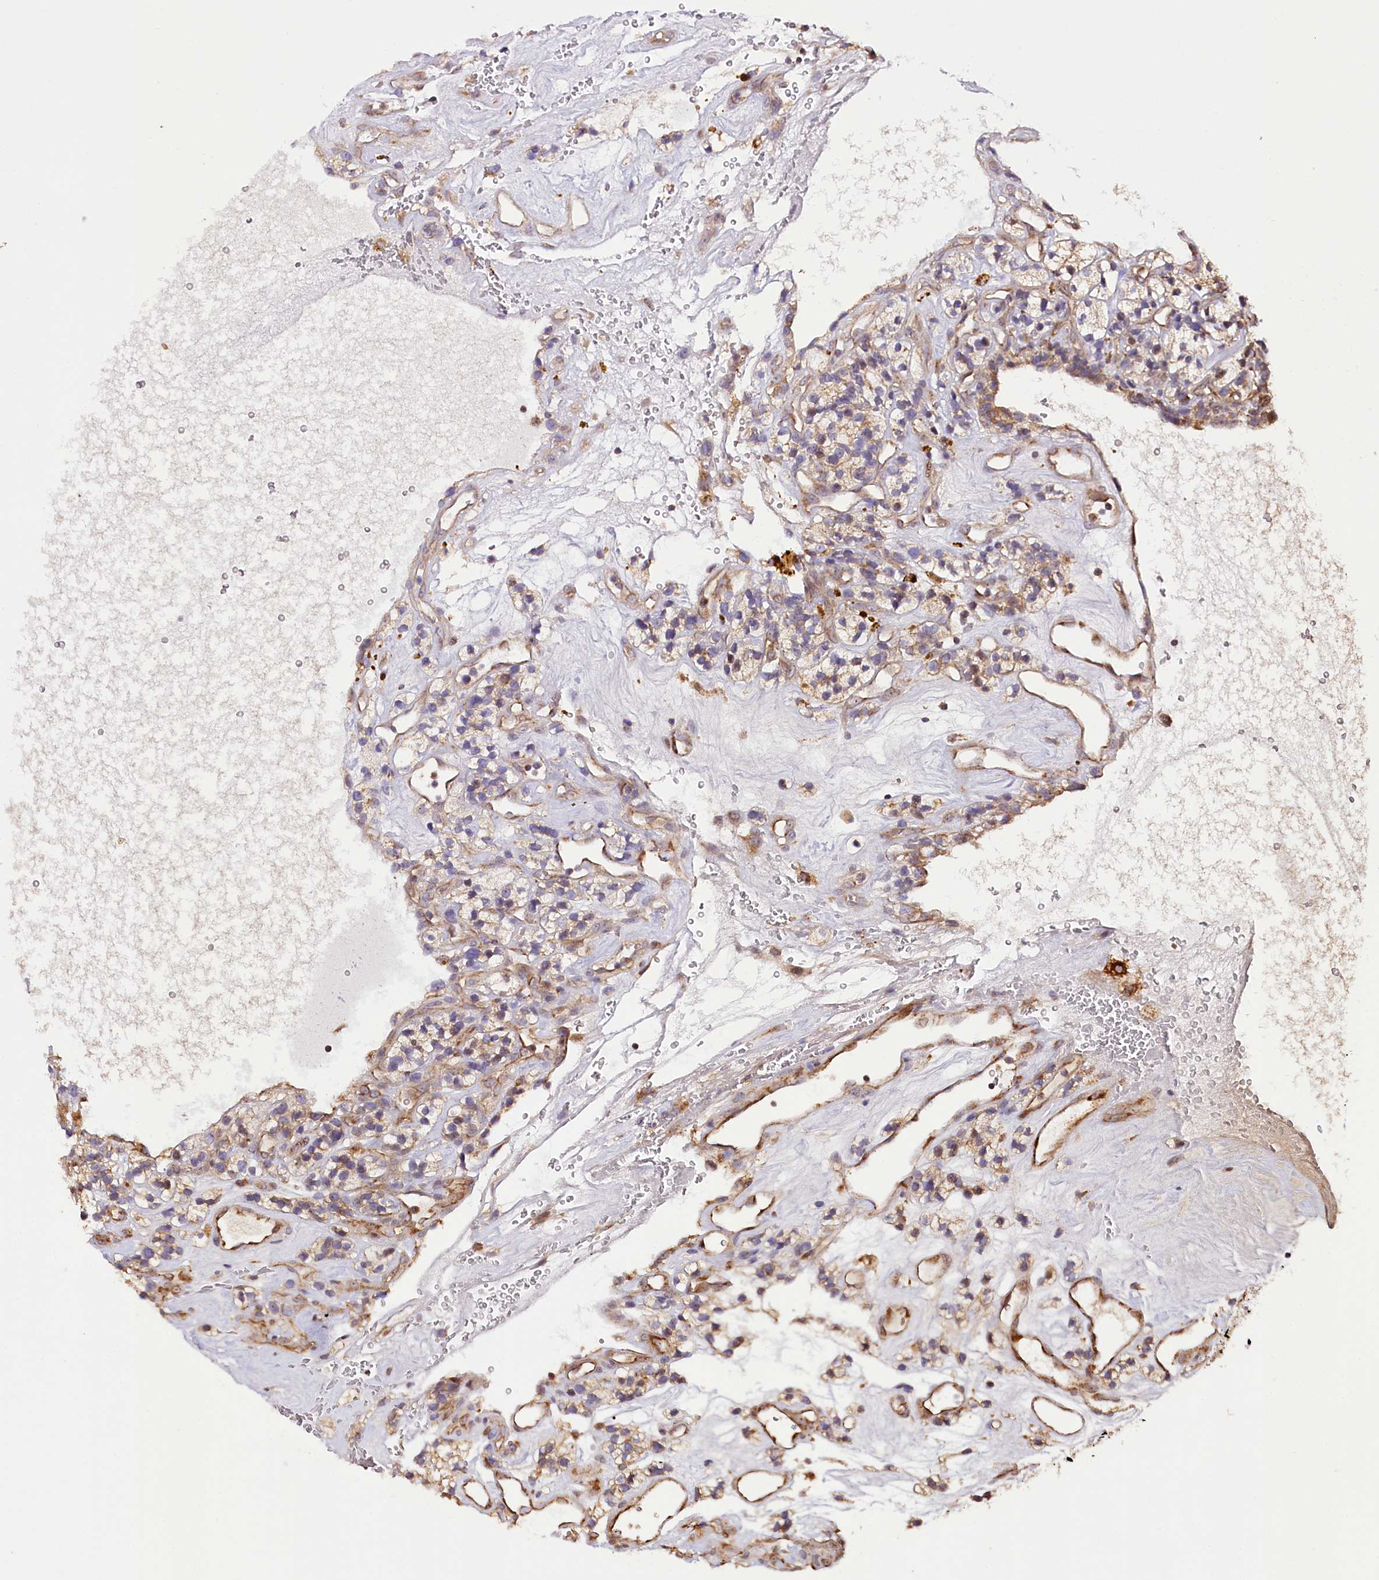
{"staining": {"intensity": "moderate", "quantity": ">75%", "location": "cytoplasmic/membranous"}, "tissue": "renal cancer", "cell_type": "Tumor cells", "image_type": "cancer", "snomed": [{"axis": "morphology", "description": "Adenocarcinoma, NOS"}, {"axis": "topography", "description": "Kidney"}], "caption": "High-power microscopy captured an immunohistochemistry (IHC) micrograph of renal cancer, revealing moderate cytoplasmic/membranous positivity in approximately >75% of tumor cells. The staining was performed using DAB (3,3'-diaminobenzidine) to visualize the protein expression in brown, while the nuclei were stained in blue with hematoxylin (Magnification: 20x).", "gene": "ST7", "patient": {"sex": "female", "age": 57}}